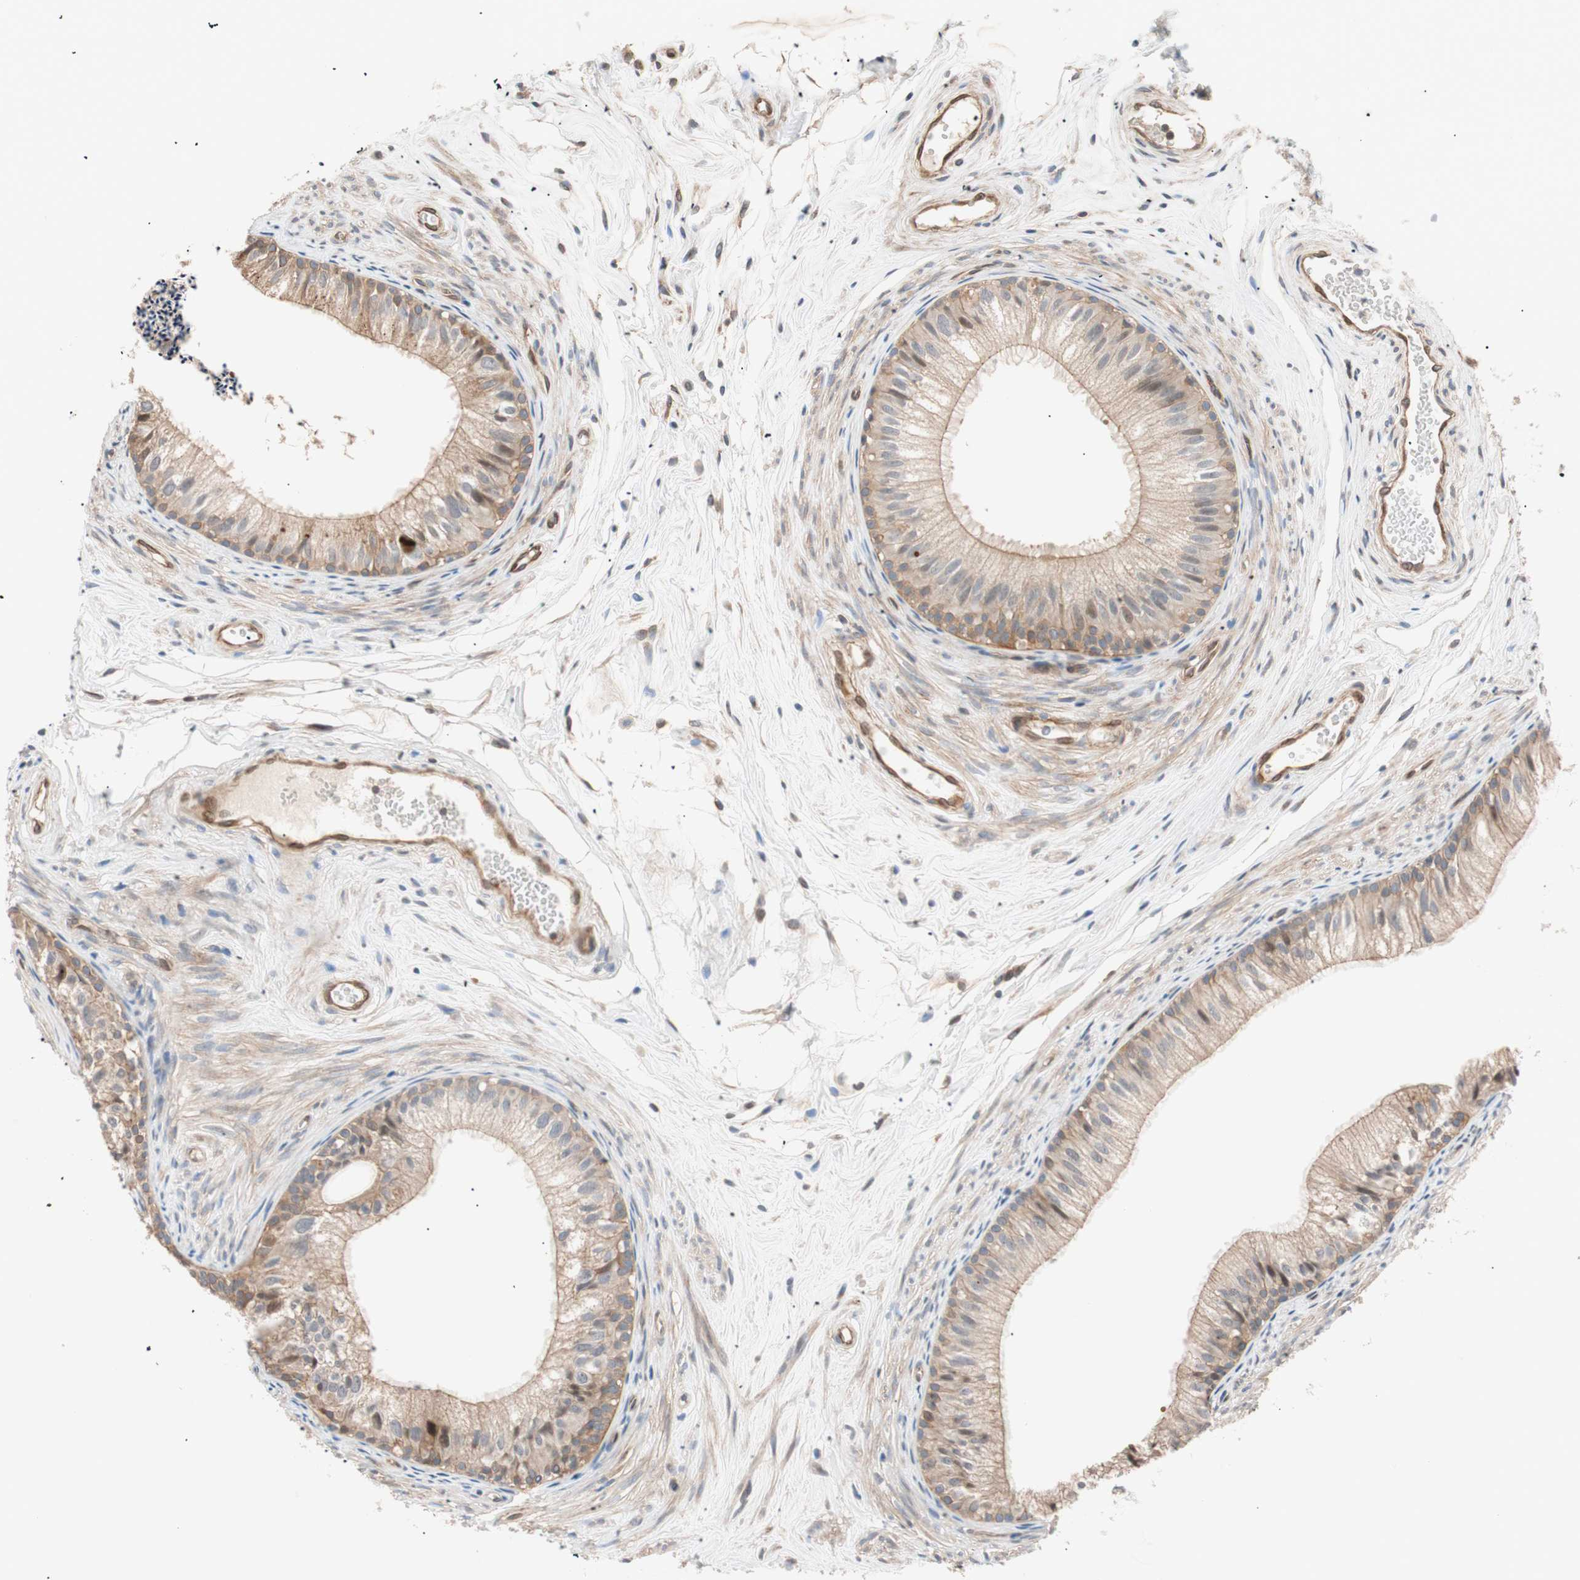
{"staining": {"intensity": "moderate", "quantity": "25%-75%", "location": "cytoplasmic/membranous"}, "tissue": "epididymis", "cell_type": "Glandular cells", "image_type": "normal", "snomed": [{"axis": "morphology", "description": "Normal tissue, NOS"}, {"axis": "topography", "description": "Epididymis"}], "caption": "Approximately 25%-75% of glandular cells in unremarkable epididymis reveal moderate cytoplasmic/membranous protein positivity as visualized by brown immunohistochemical staining.", "gene": "SMG1", "patient": {"sex": "male", "age": 56}}